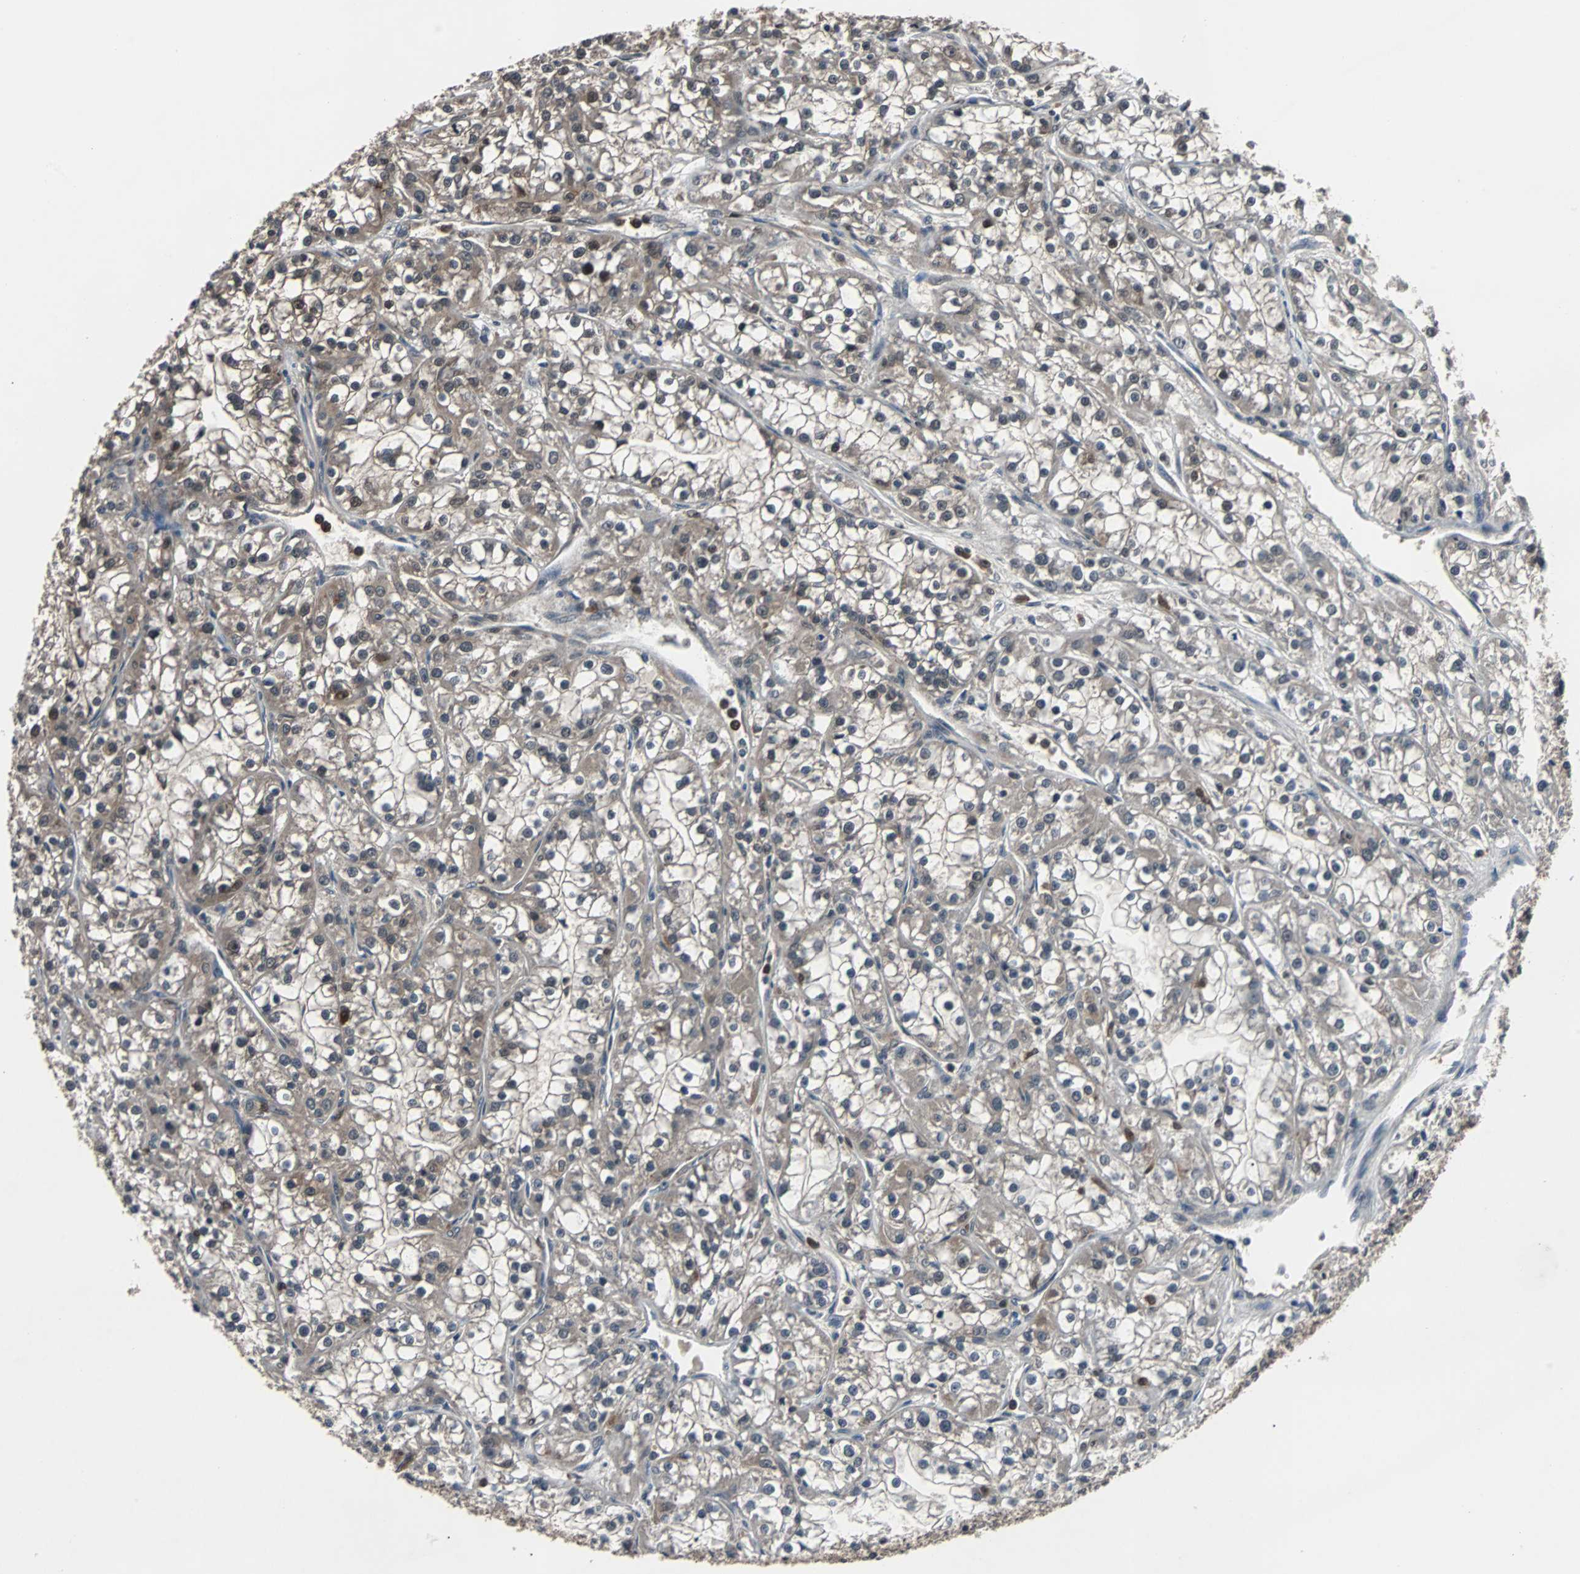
{"staining": {"intensity": "weak", "quantity": ">75%", "location": "cytoplasmic/membranous"}, "tissue": "renal cancer", "cell_type": "Tumor cells", "image_type": "cancer", "snomed": [{"axis": "morphology", "description": "Adenocarcinoma, NOS"}, {"axis": "topography", "description": "Kidney"}], "caption": "Brown immunohistochemical staining in adenocarcinoma (renal) exhibits weak cytoplasmic/membranous positivity in approximately >75% of tumor cells. The protein is stained brown, and the nuclei are stained in blue (DAB IHC with brightfield microscopy, high magnification).", "gene": "PAK1", "patient": {"sex": "female", "age": 52}}